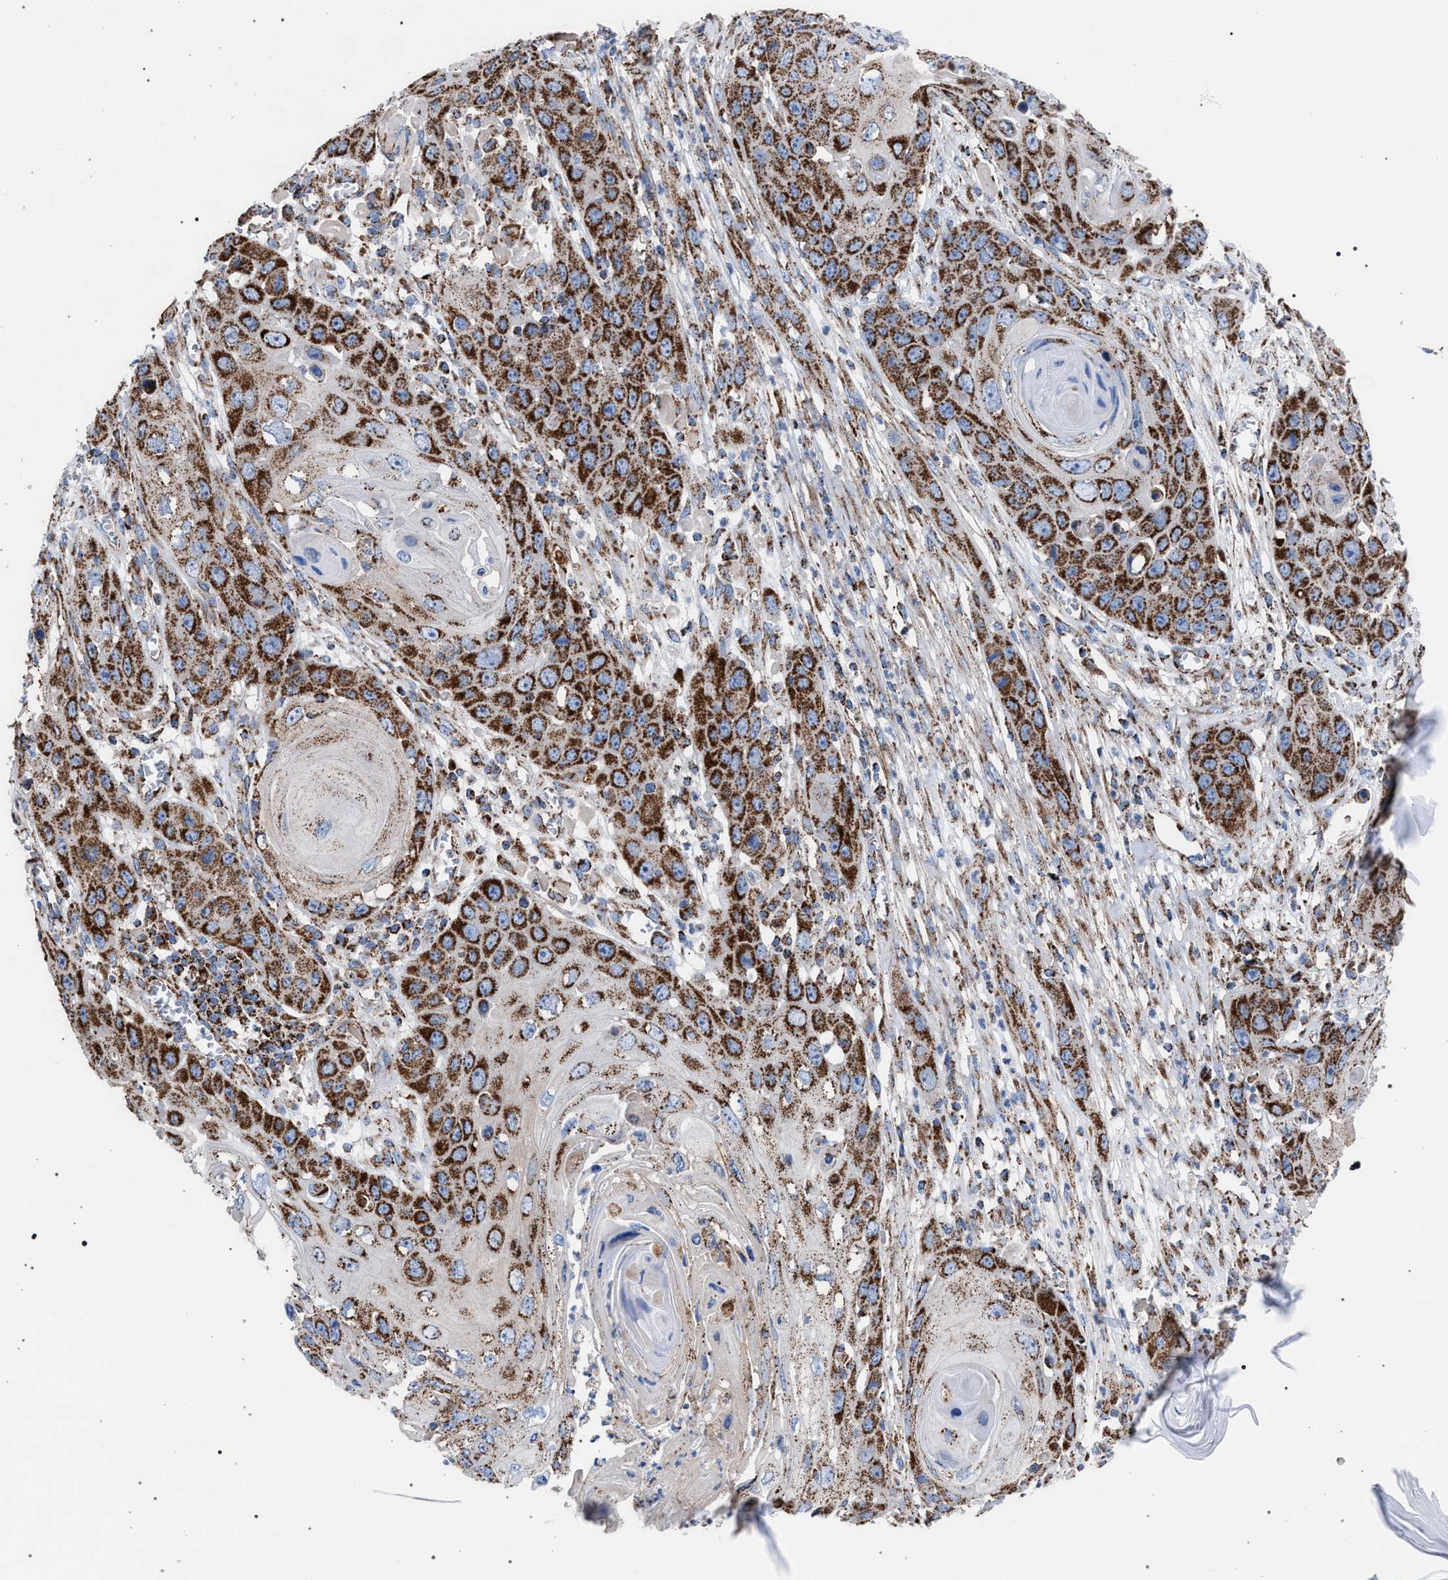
{"staining": {"intensity": "strong", "quantity": ">75%", "location": "cytoplasmic/membranous"}, "tissue": "skin cancer", "cell_type": "Tumor cells", "image_type": "cancer", "snomed": [{"axis": "morphology", "description": "Squamous cell carcinoma, NOS"}, {"axis": "topography", "description": "Skin"}], "caption": "Human squamous cell carcinoma (skin) stained for a protein (brown) demonstrates strong cytoplasmic/membranous positive positivity in about >75% of tumor cells.", "gene": "VPS13A", "patient": {"sex": "male", "age": 55}}